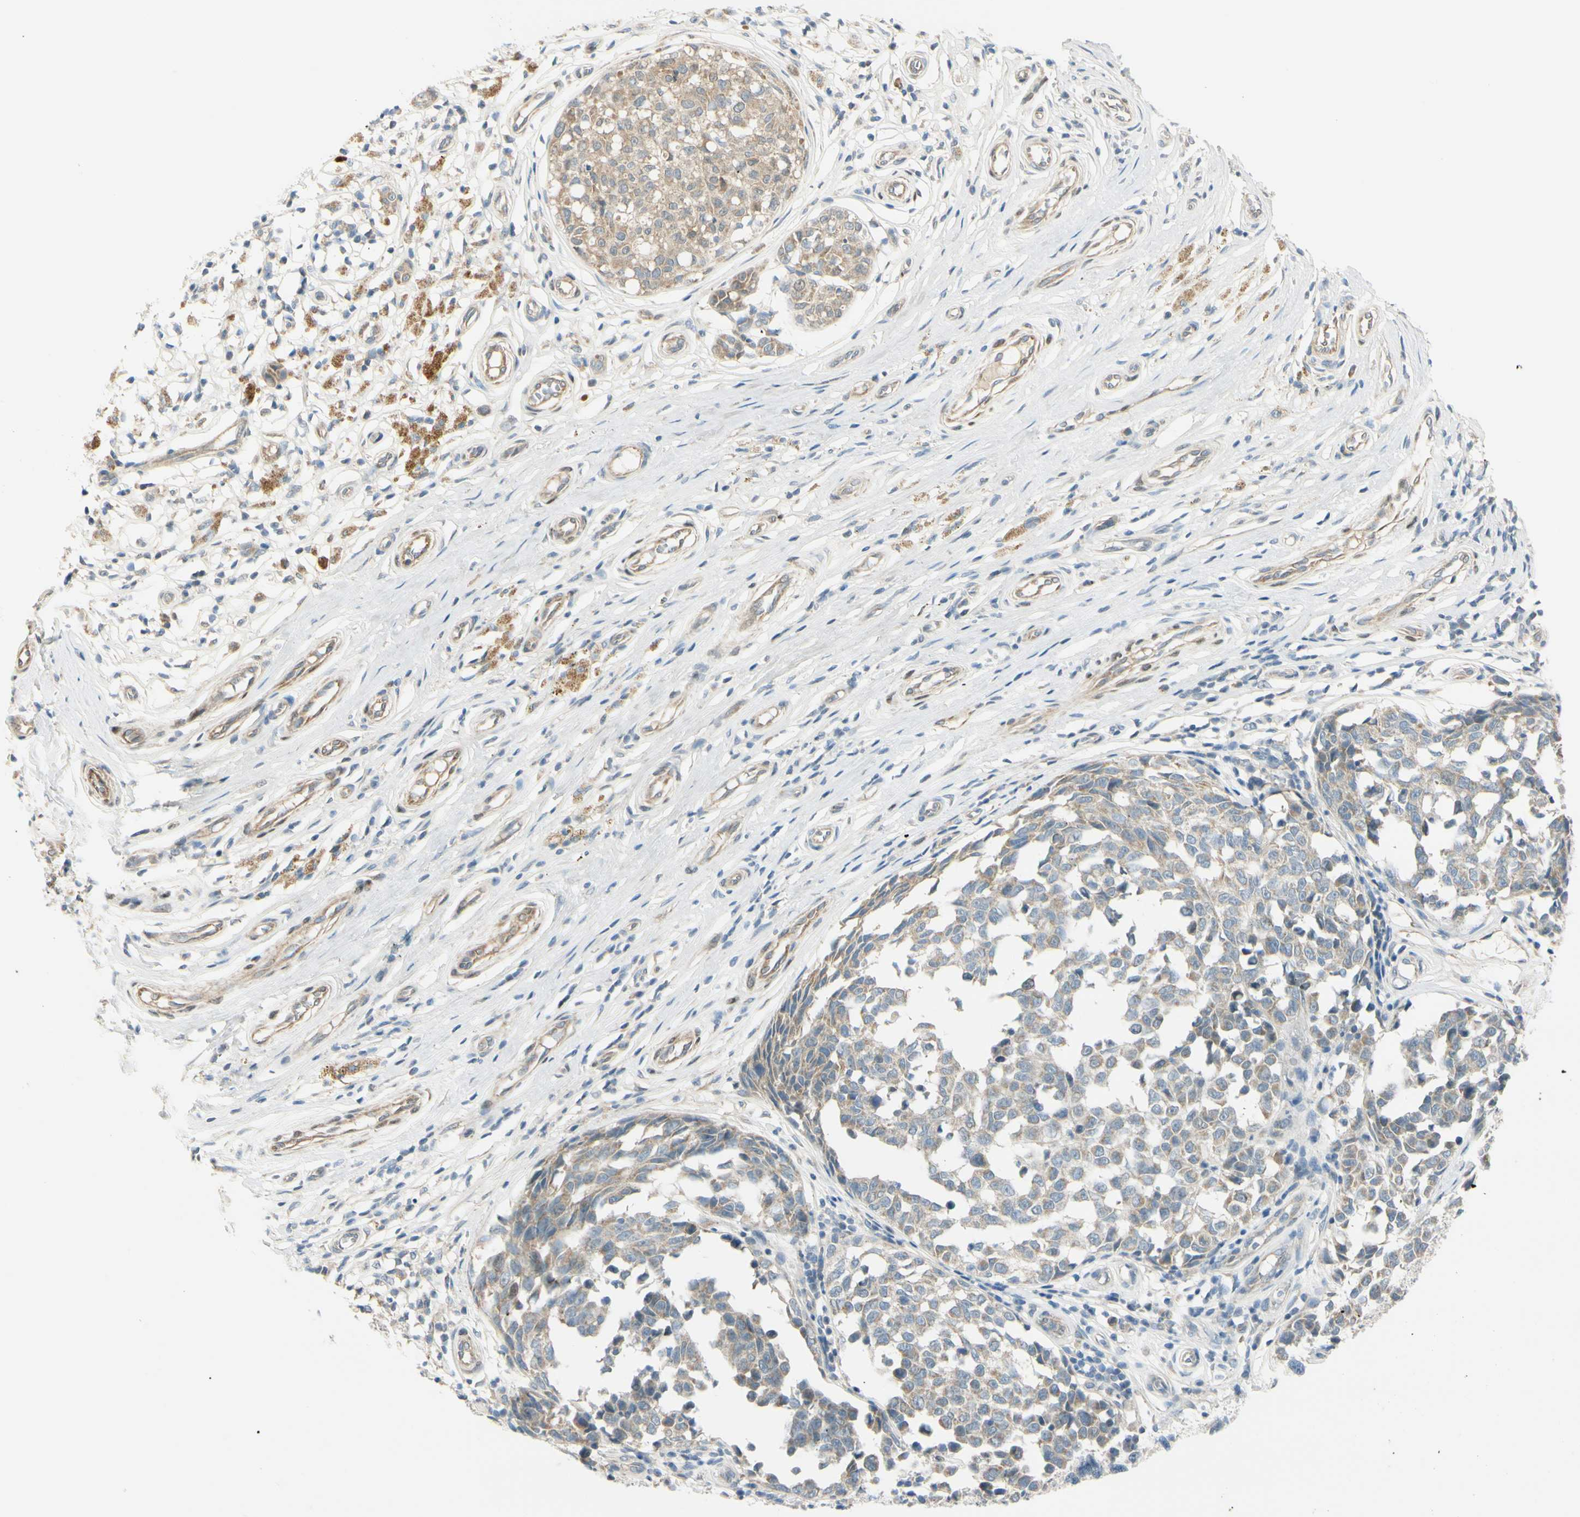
{"staining": {"intensity": "negative", "quantity": "none", "location": "none"}, "tissue": "melanoma", "cell_type": "Tumor cells", "image_type": "cancer", "snomed": [{"axis": "morphology", "description": "Malignant melanoma, NOS"}, {"axis": "topography", "description": "Skin"}], "caption": "IHC of malignant melanoma demonstrates no expression in tumor cells. Brightfield microscopy of immunohistochemistry stained with DAB (brown) and hematoxylin (blue), captured at high magnification.", "gene": "FHL2", "patient": {"sex": "female", "age": 64}}